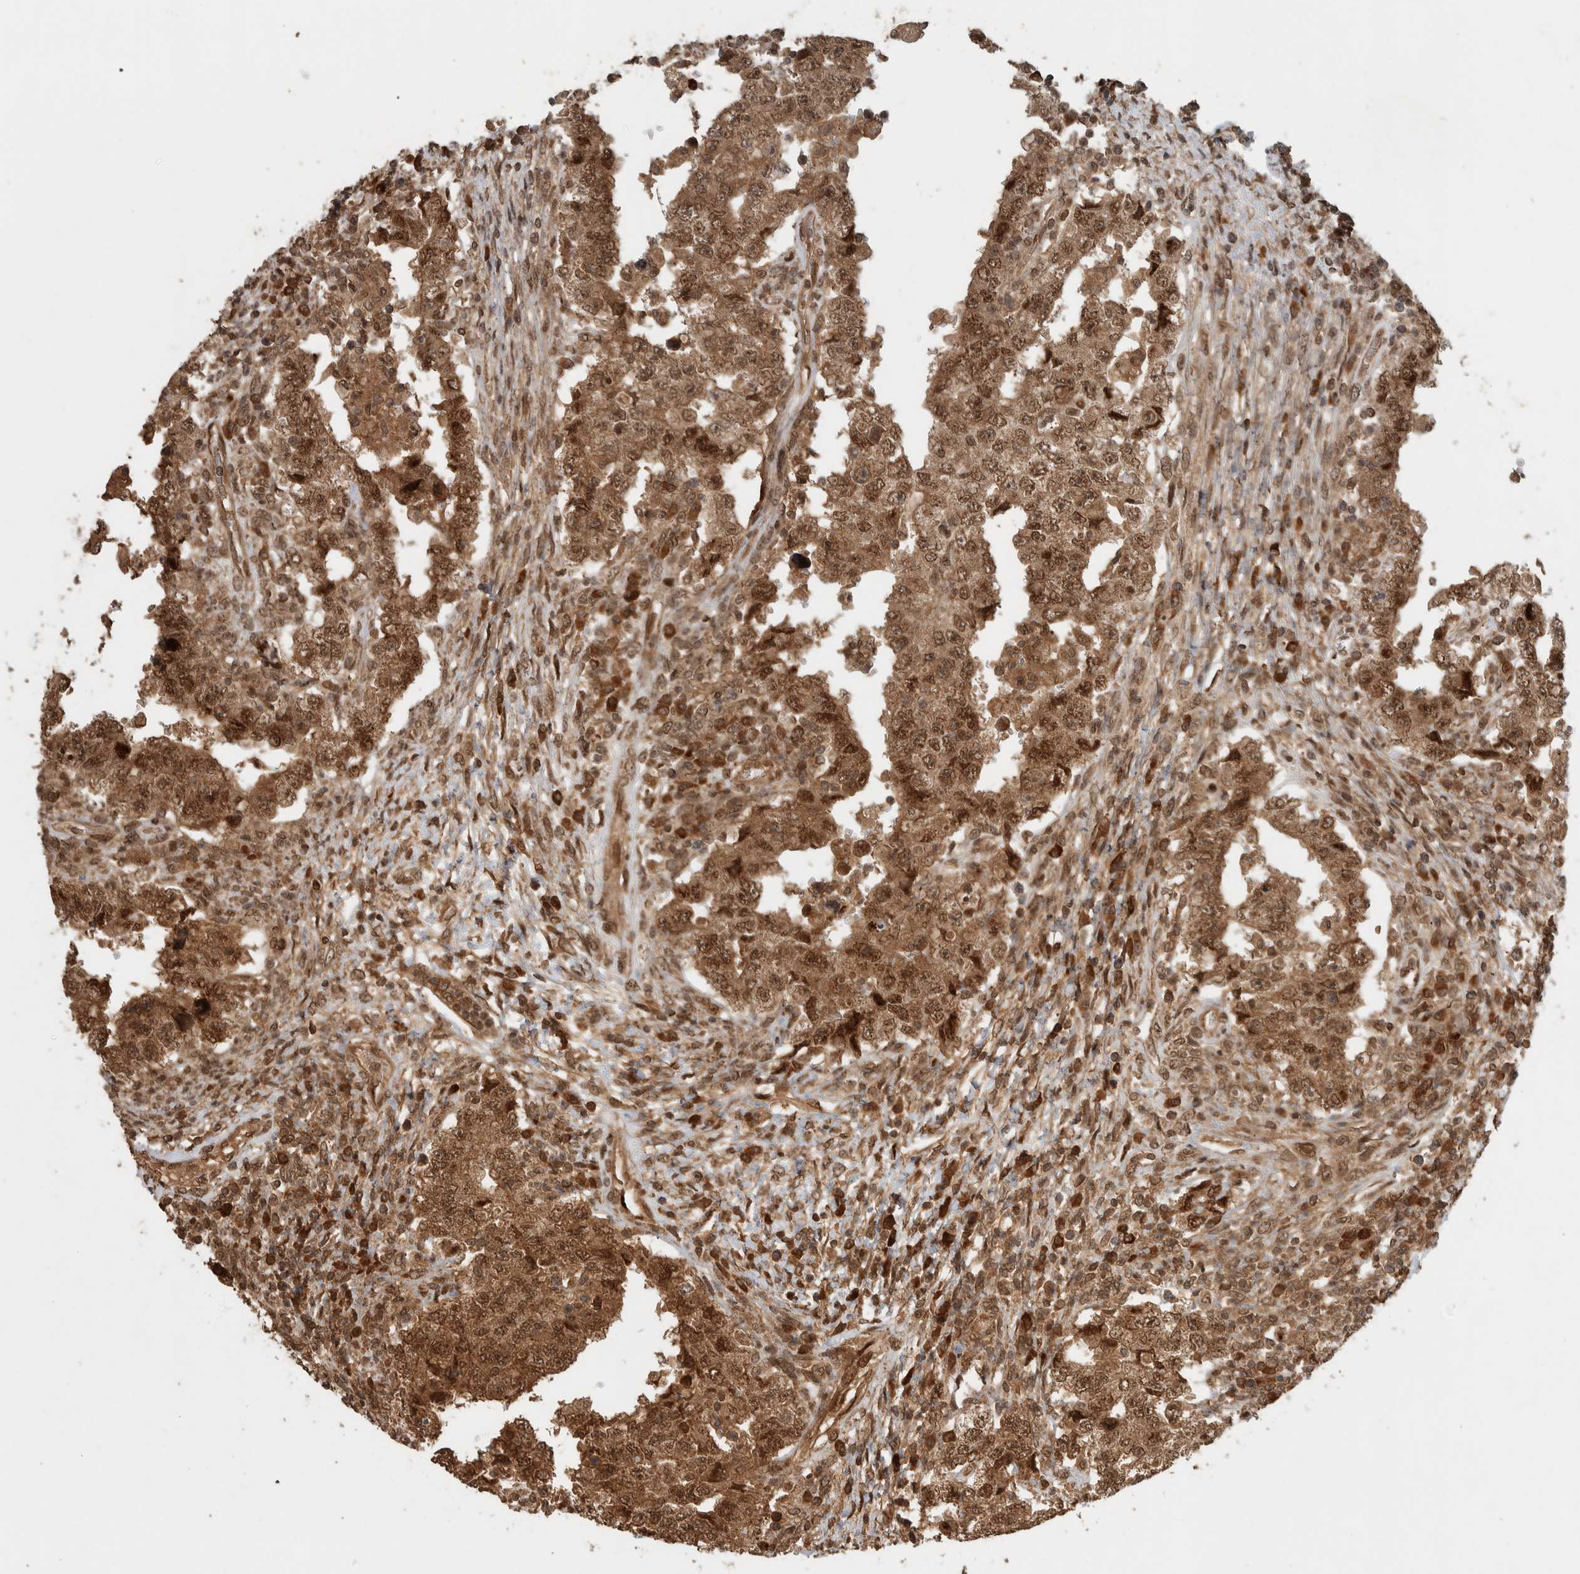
{"staining": {"intensity": "moderate", "quantity": ">75%", "location": "cytoplasmic/membranous,nuclear"}, "tissue": "testis cancer", "cell_type": "Tumor cells", "image_type": "cancer", "snomed": [{"axis": "morphology", "description": "Carcinoma, Embryonal, NOS"}, {"axis": "topography", "description": "Testis"}], "caption": "Protein analysis of testis embryonal carcinoma tissue shows moderate cytoplasmic/membranous and nuclear positivity in about >75% of tumor cells.", "gene": "CNTROB", "patient": {"sex": "male", "age": 26}}